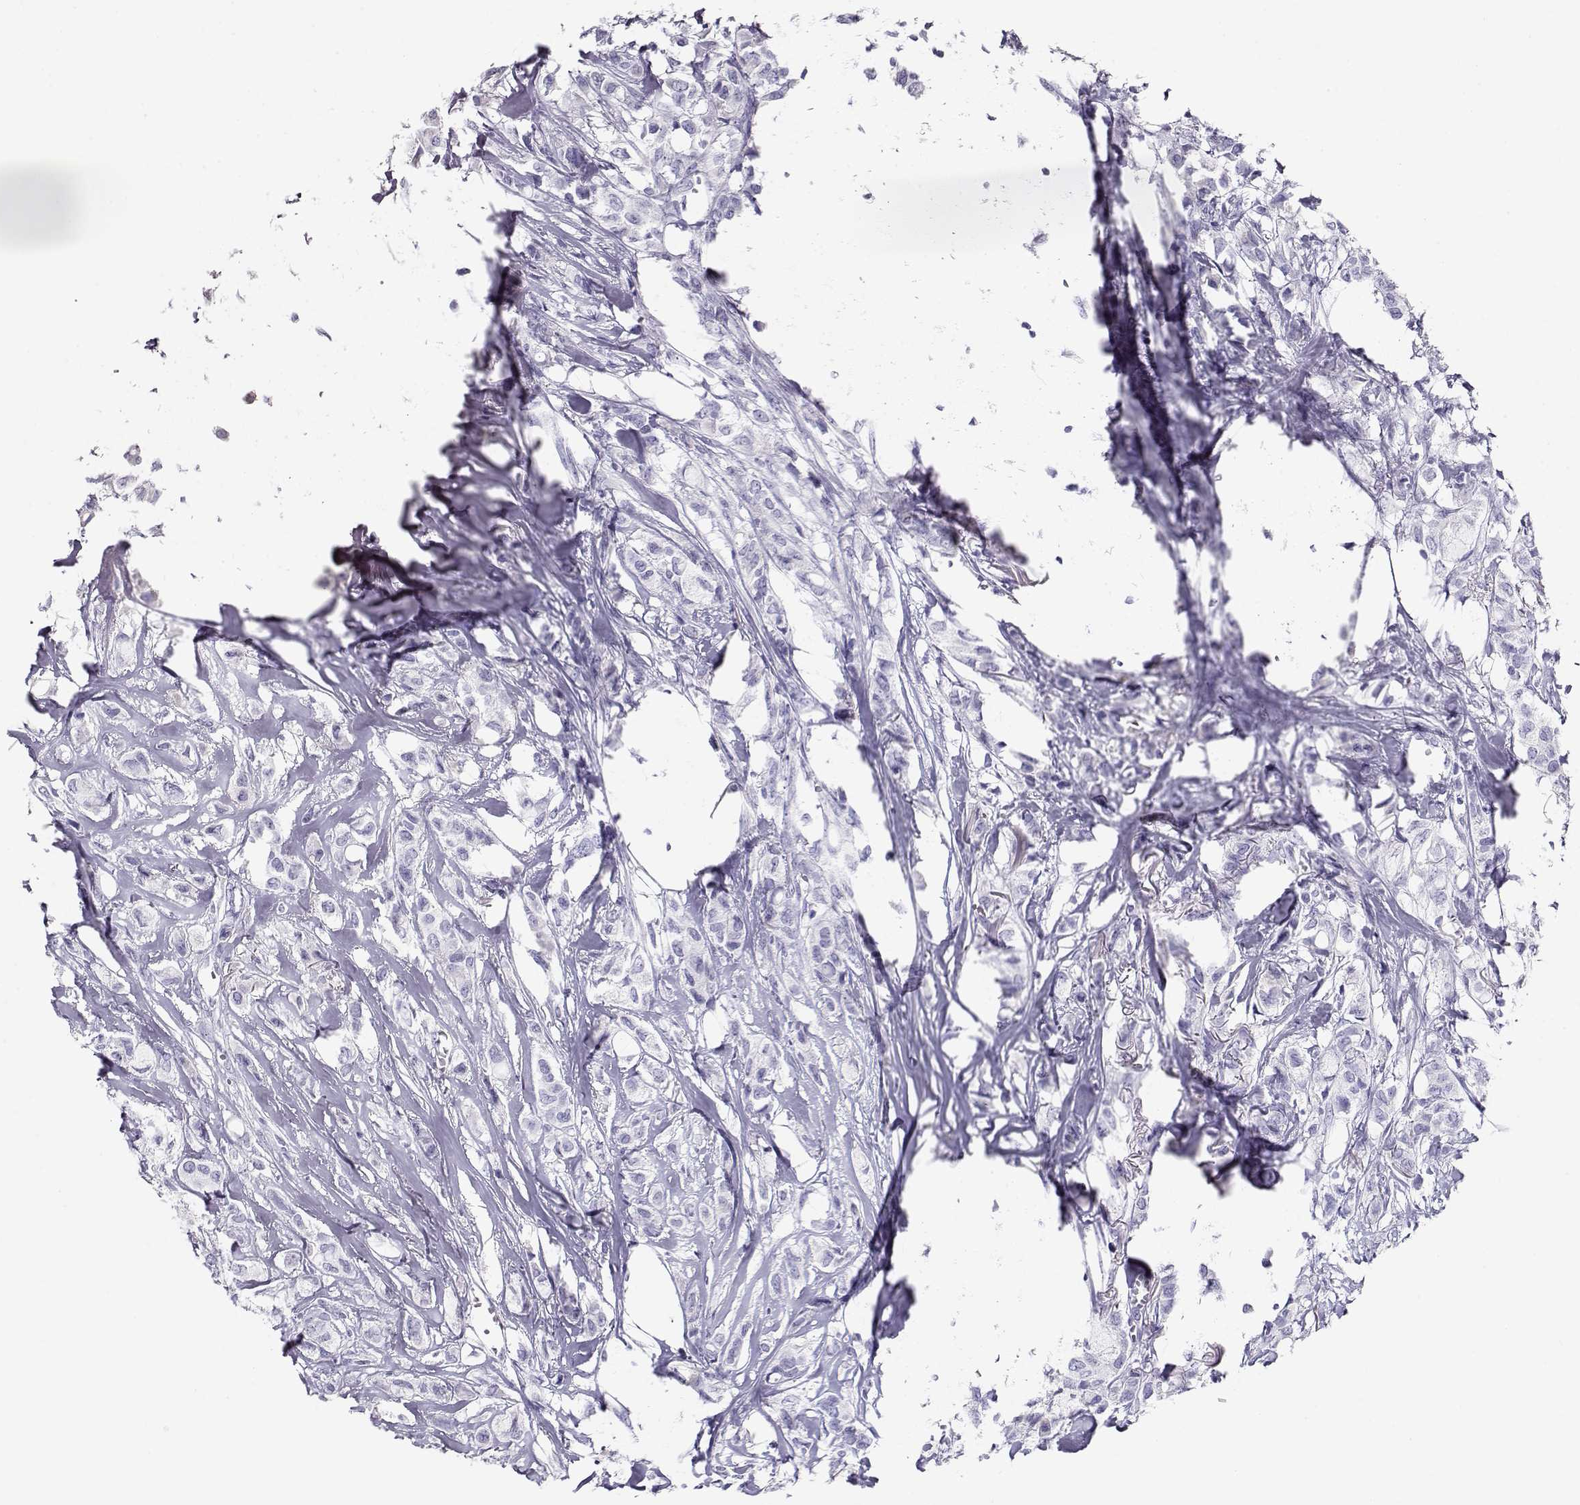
{"staining": {"intensity": "negative", "quantity": "none", "location": "none"}, "tissue": "breast cancer", "cell_type": "Tumor cells", "image_type": "cancer", "snomed": [{"axis": "morphology", "description": "Duct carcinoma"}, {"axis": "topography", "description": "Breast"}], "caption": "Protein analysis of infiltrating ductal carcinoma (breast) reveals no significant positivity in tumor cells.", "gene": "CRX", "patient": {"sex": "female", "age": 85}}